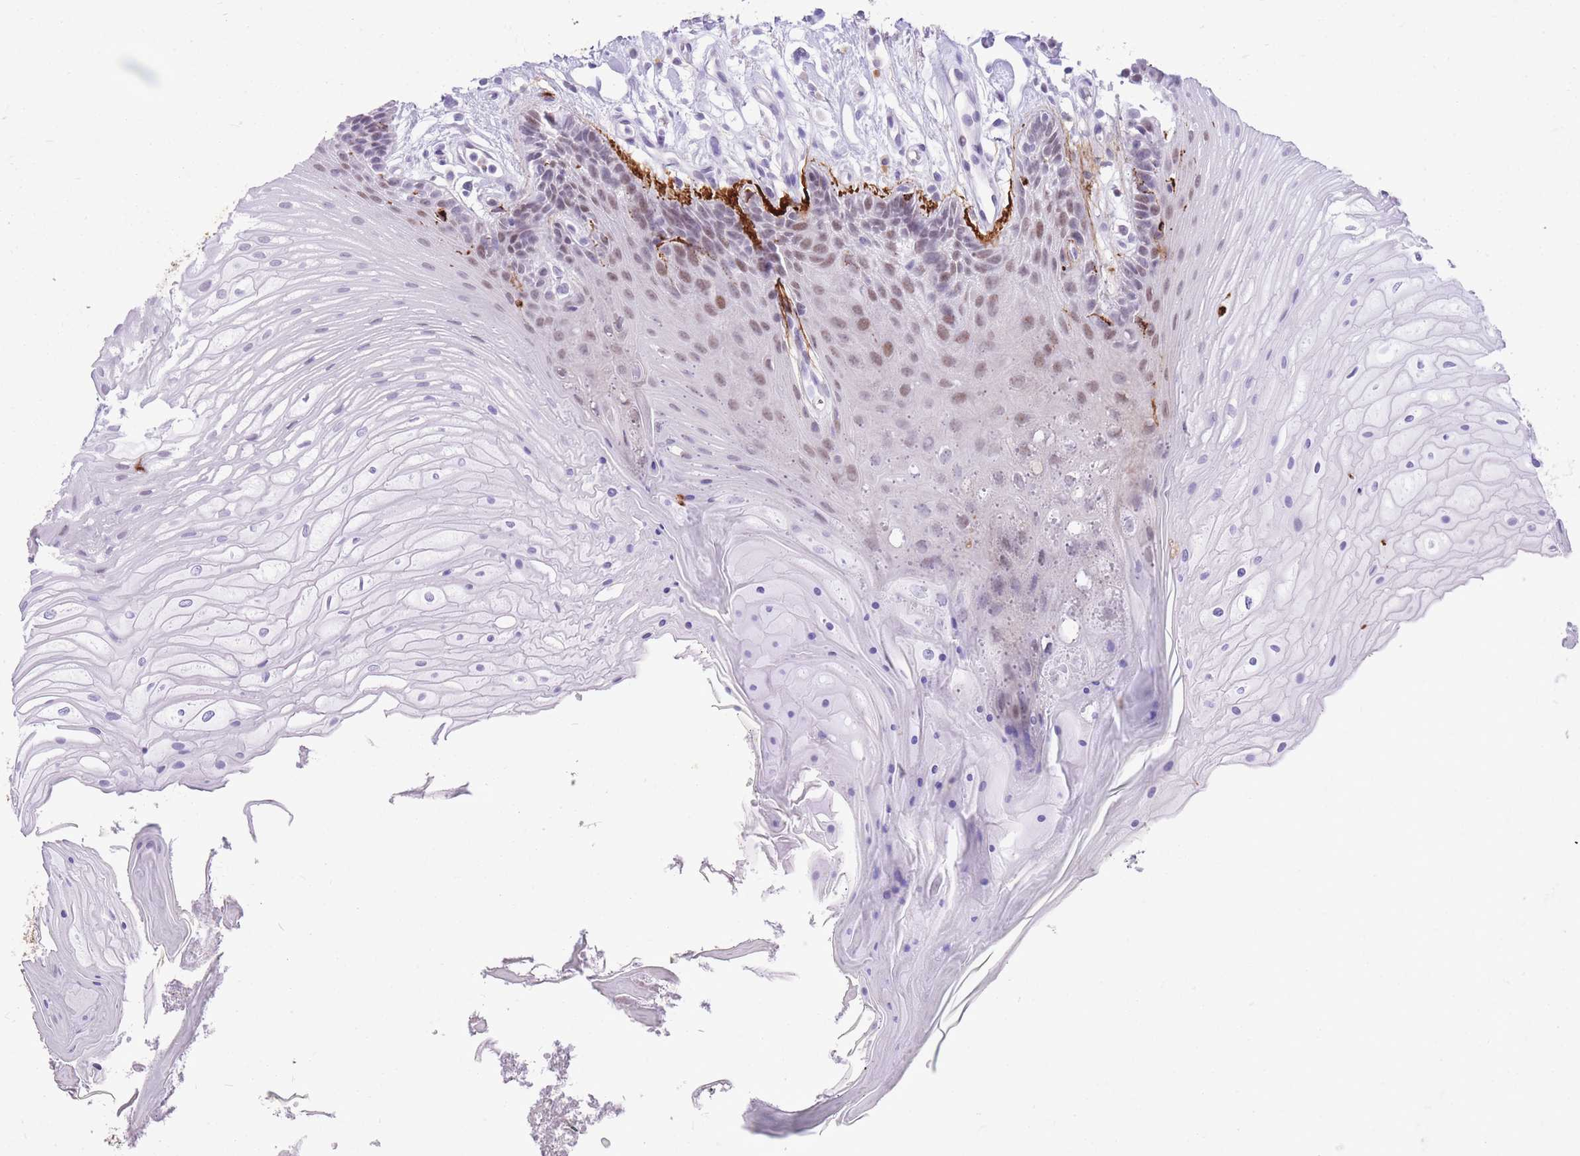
{"staining": {"intensity": "moderate", "quantity": "<25%", "location": "cytoplasmic/membranous,nuclear"}, "tissue": "oral mucosa", "cell_type": "Squamous epithelial cells", "image_type": "normal", "snomed": [{"axis": "morphology", "description": "Normal tissue, NOS"}, {"axis": "topography", "description": "Oral tissue"}], "caption": "The image exhibits immunohistochemical staining of normal oral mucosa. There is moderate cytoplasmic/membranous,nuclear staining is identified in approximately <25% of squamous epithelial cells.", "gene": "MEIS3", "patient": {"sex": "female", "age": 80}}